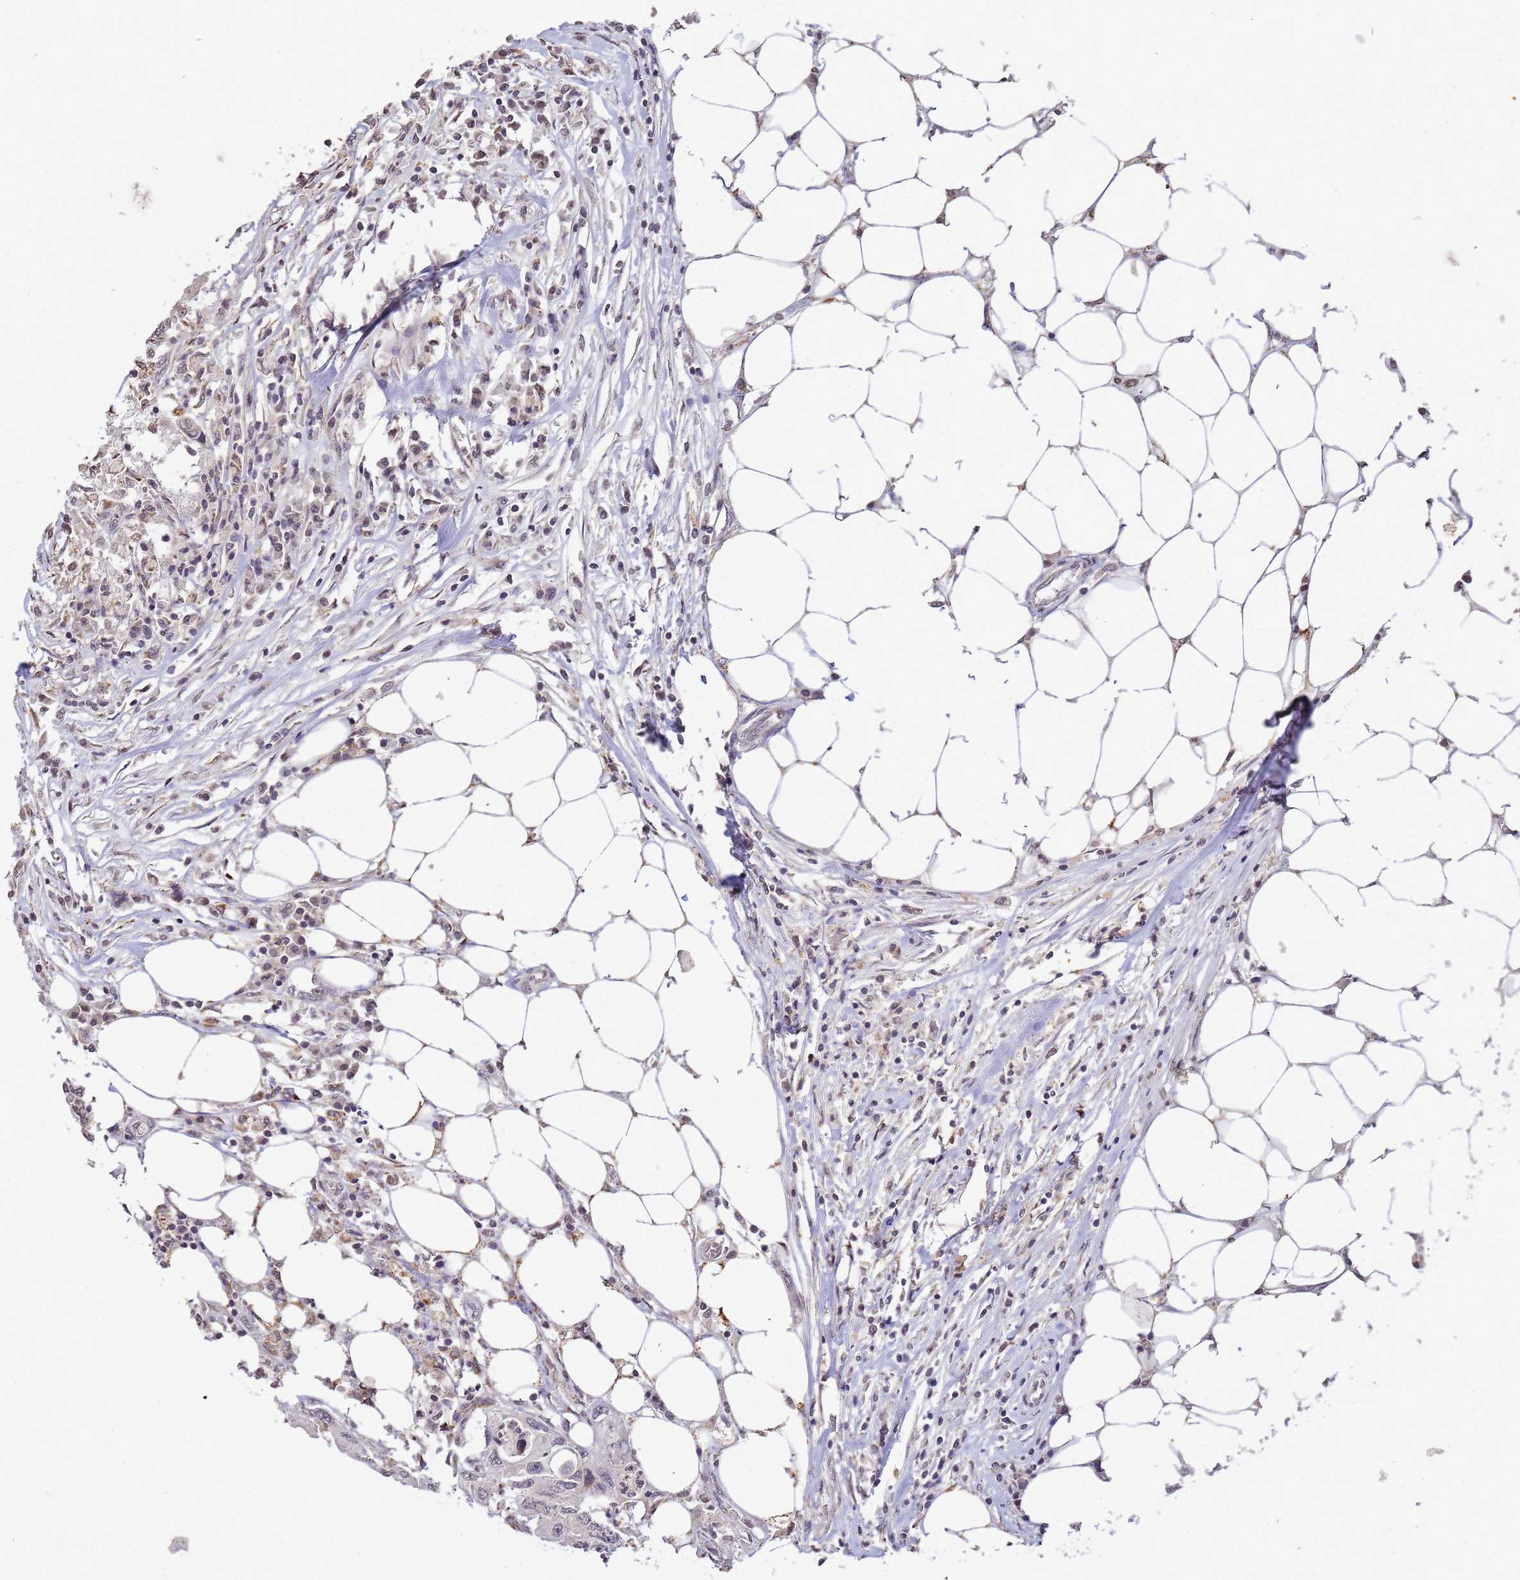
{"staining": {"intensity": "negative", "quantity": "none", "location": "none"}, "tissue": "colorectal cancer", "cell_type": "Tumor cells", "image_type": "cancer", "snomed": [{"axis": "morphology", "description": "Adenocarcinoma, NOS"}, {"axis": "topography", "description": "Colon"}], "caption": "Immunohistochemistry of colorectal adenocarcinoma displays no positivity in tumor cells.", "gene": "MYL7", "patient": {"sex": "male", "age": 71}}